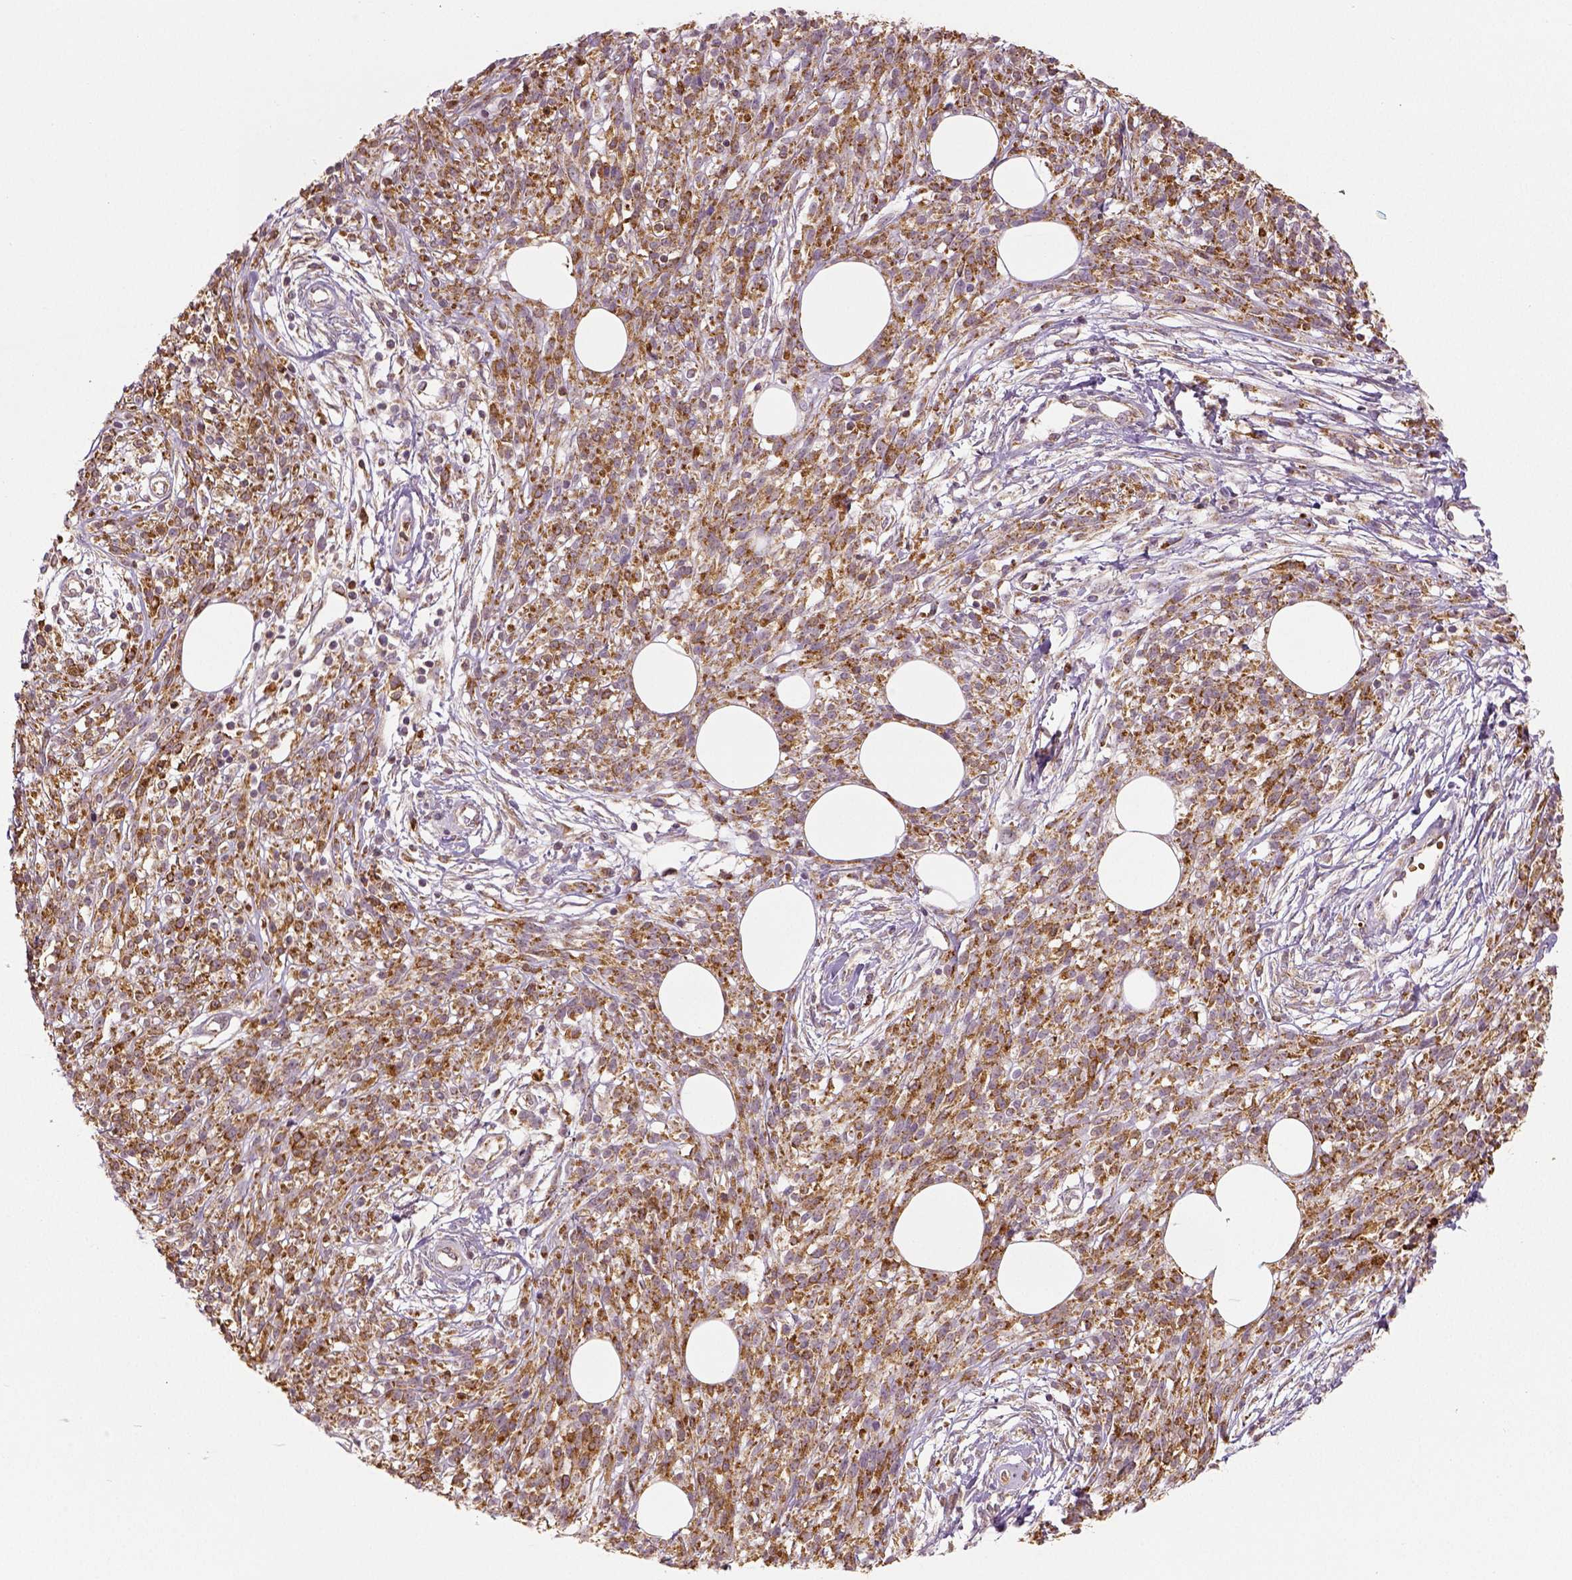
{"staining": {"intensity": "moderate", "quantity": ">75%", "location": "cytoplasmic/membranous"}, "tissue": "melanoma", "cell_type": "Tumor cells", "image_type": "cancer", "snomed": [{"axis": "morphology", "description": "Malignant melanoma, NOS"}, {"axis": "topography", "description": "Skin"}, {"axis": "topography", "description": "Skin of trunk"}], "caption": "Brown immunohistochemical staining in human malignant melanoma exhibits moderate cytoplasmic/membranous positivity in about >75% of tumor cells.", "gene": "PGAM5", "patient": {"sex": "male", "age": 74}}